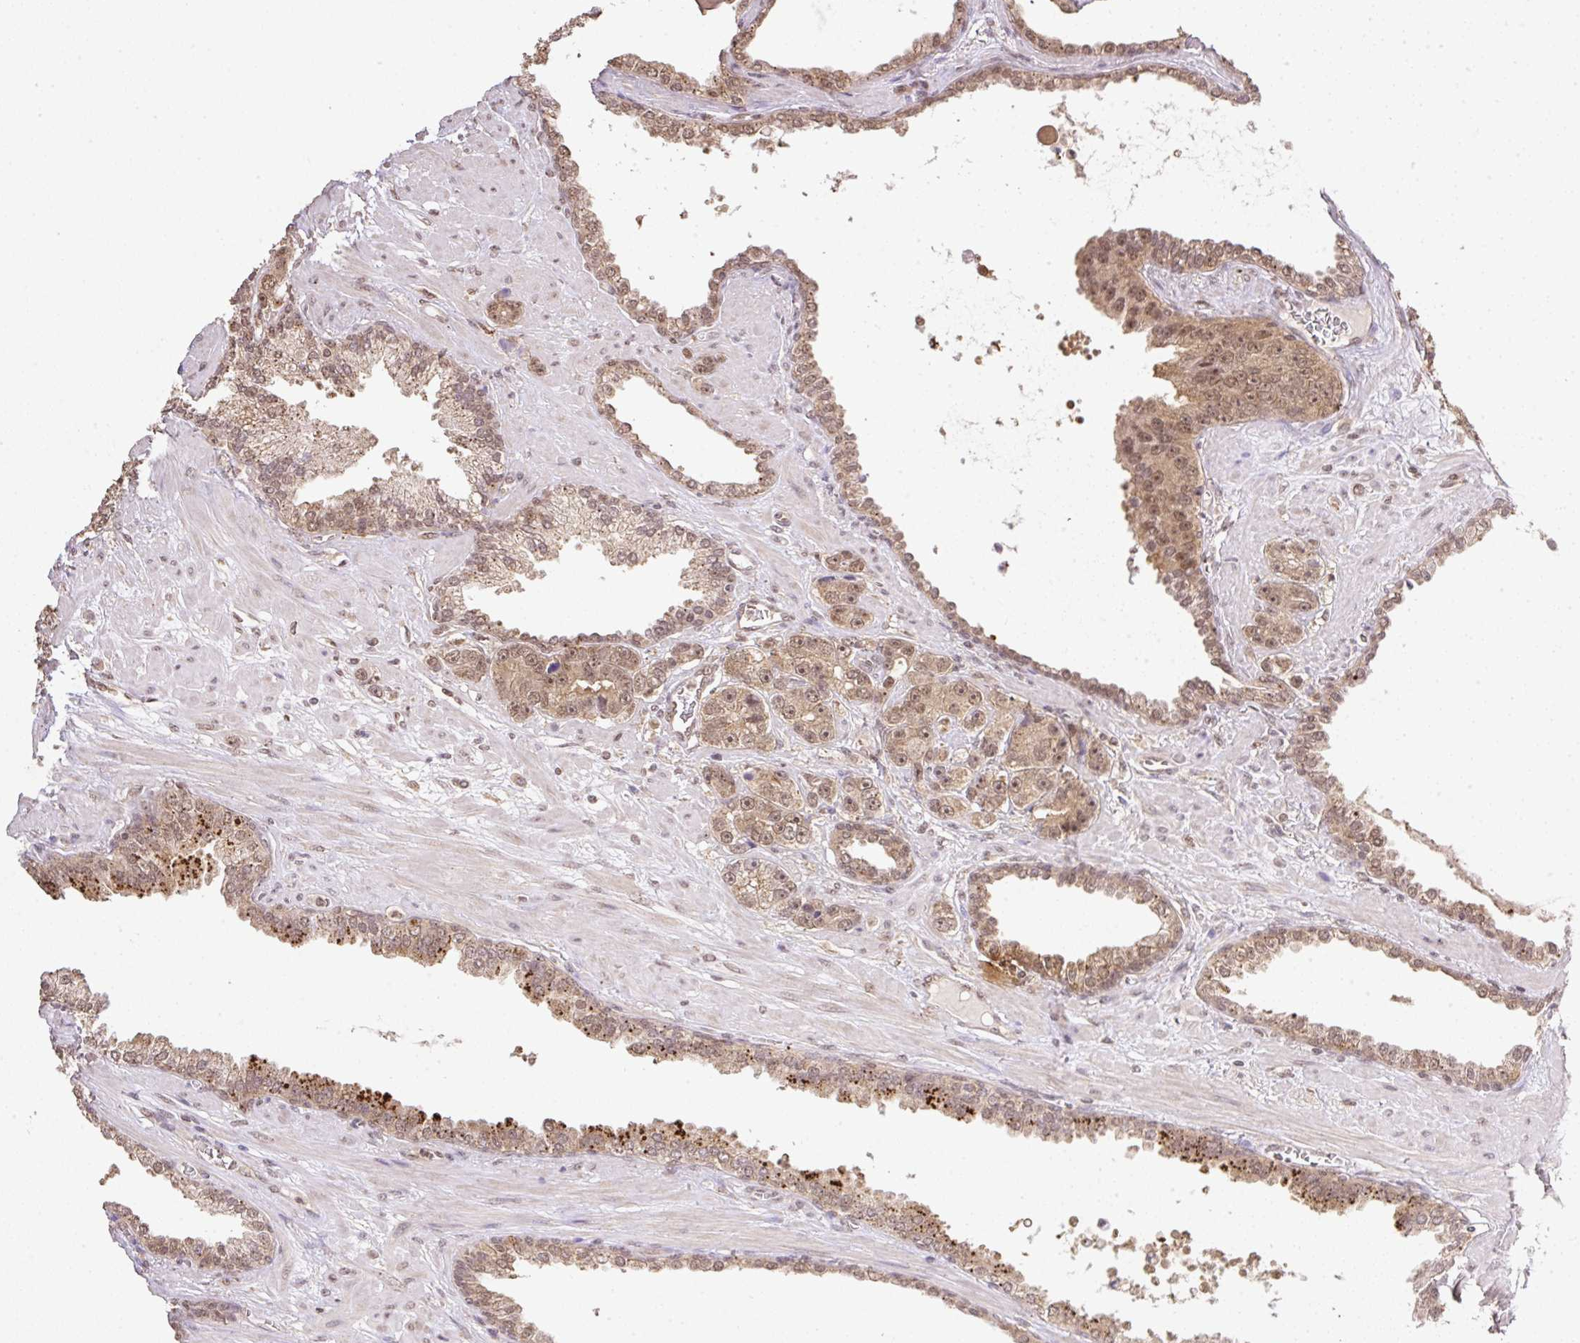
{"staining": {"intensity": "moderate", "quantity": ">75%", "location": "cytoplasmic/membranous,nuclear"}, "tissue": "prostate cancer", "cell_type": "Tumor cells", "image_type": "cancer", "snomed": [{"axis": "morphology", "description": "Adenocarcinoma, High grade"}, {"axis": "topography", "description": "Prostate"}], "caption": "Tumor cells display medium levels of moderate cytoplasmic/membranous and nuclear positivity in approximately >75% of cells in prostate cancer (high-grade adenocarcinoma).", "gene": "VPS25", "patient": {"sex": "male", "age": 71}}